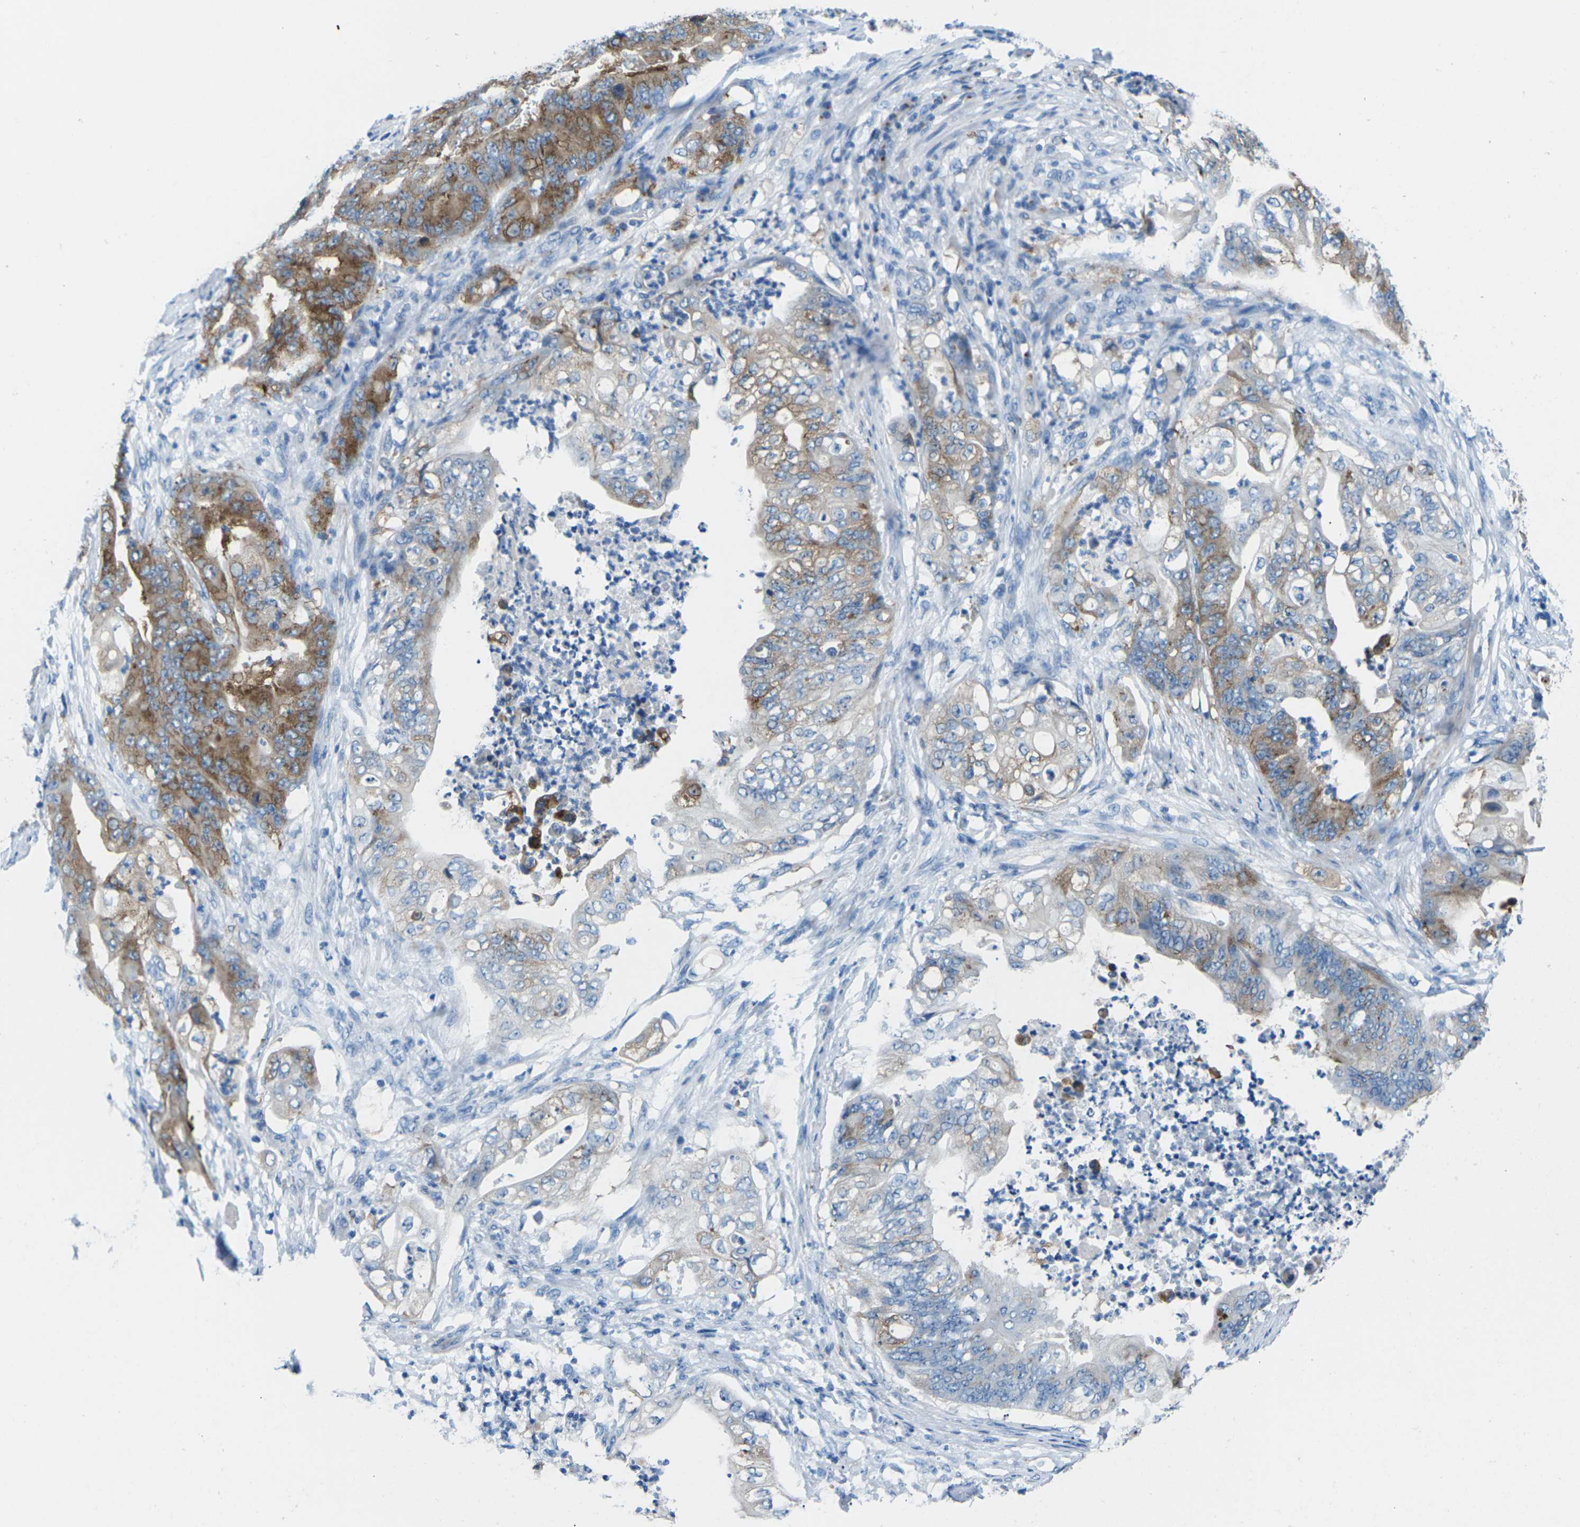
{"staining": {"intensity": "moderate", "quantity": "25%-75%", "location": "cytoplasmic/membranous"}, "tissue": "stomach cancer", "cell_type": "Tumor cells", "image_type": "cancer", "snomed": [{"axis": "morphology", "description": "Adenocarcinoma, NOS"}, {"axis": "topography", "description": "Stomach"}], "caption": "Stomach adenocarcinoma tissue shows moderate cytoplasmic/membranous positivity in about 25%-75% of tumor cells, visualized by immunohistochemistry. Using DAB (brown) and hematoxylin (blue) stains, captured at high magnification using brightfield microscopy.", "gene": "SYNGR2", "patient": {"sex": "female", "age": 73}}